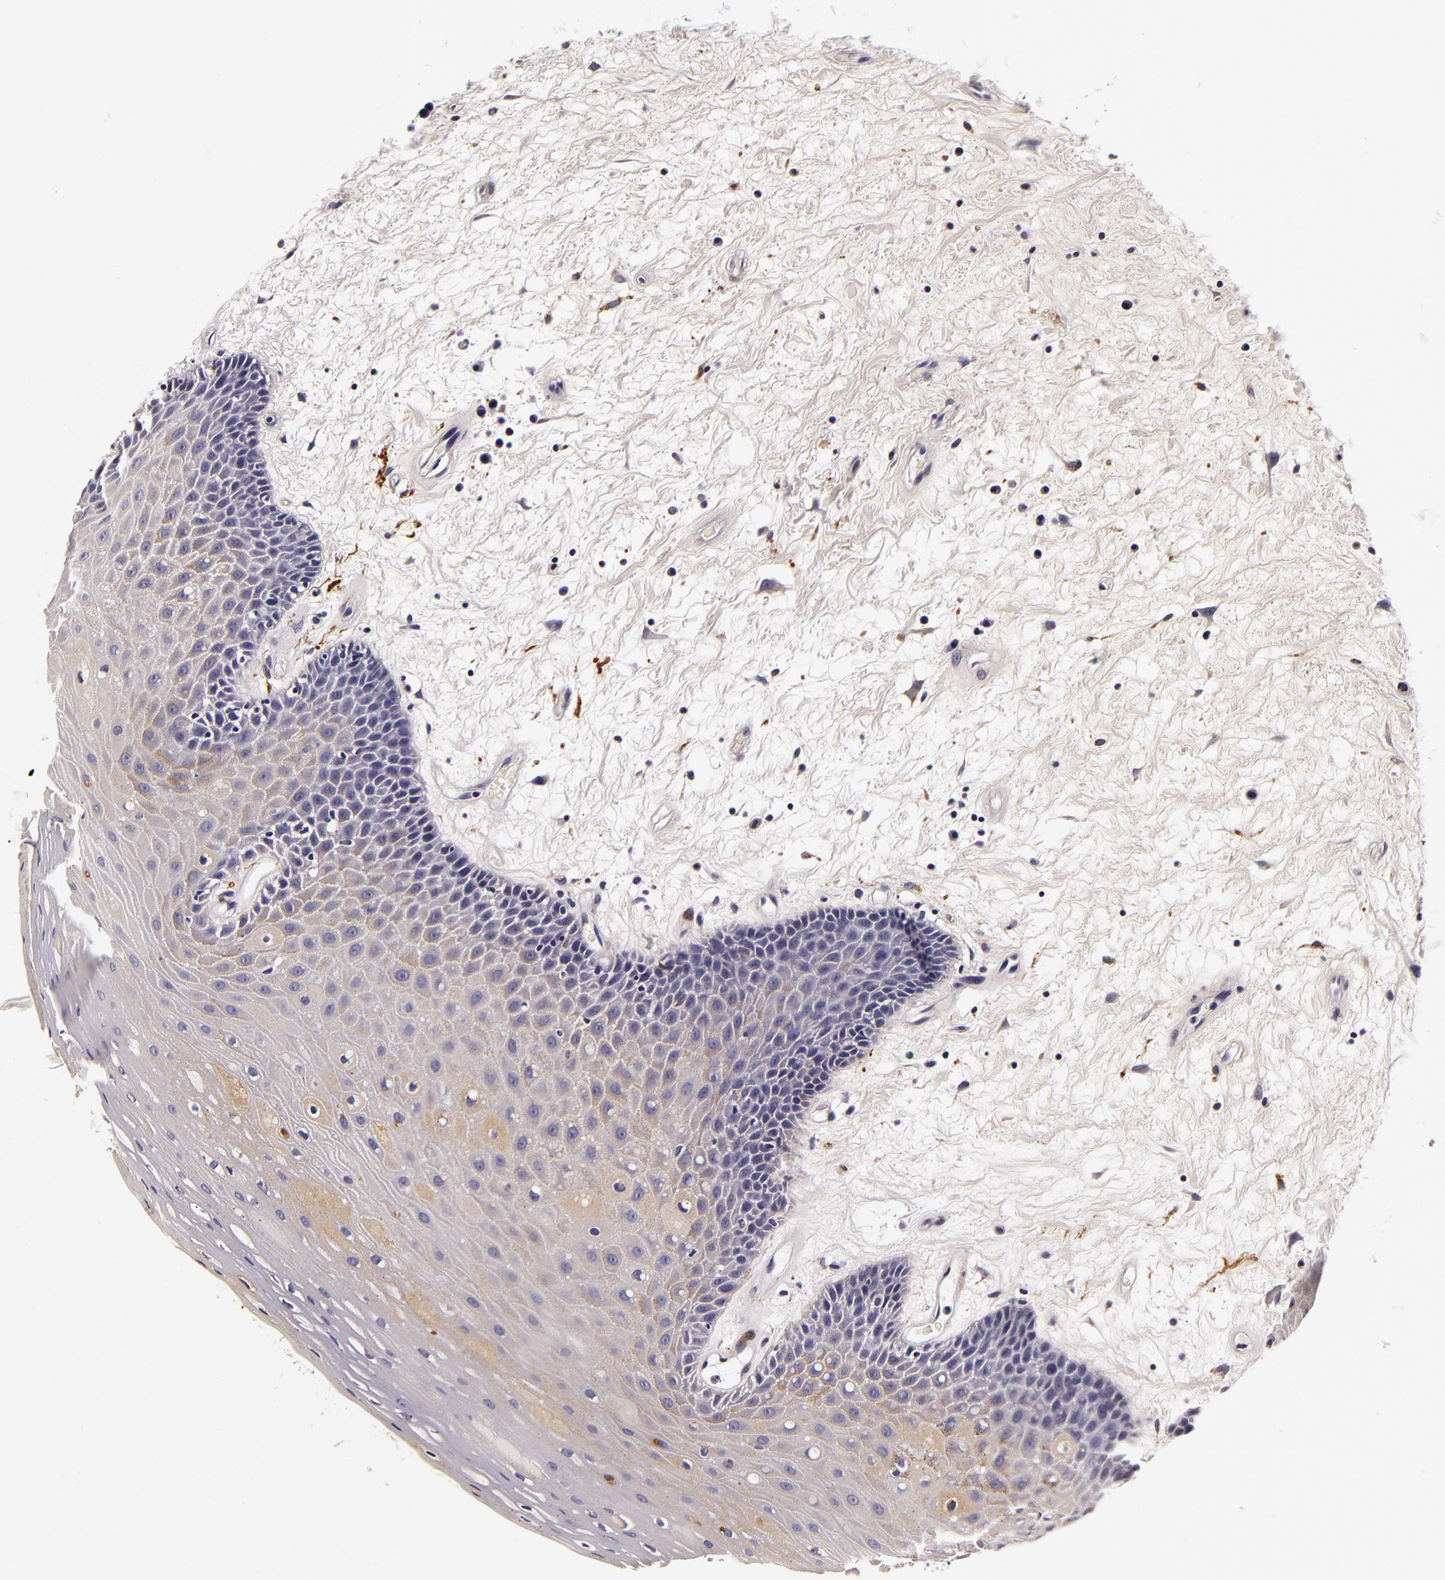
{"staining": {"intensity": "negative", "quantity": "none", "location": "none"}, "tissue": "oral mucosa", "cell_type": "Squamous epithelial cells", "image_type": "normal", "snomed": [{"axis": "morphology", "description": "Normal tissue, NOS"}, {"axis": "topography", "description": "Oral tissue"}], "caption": "Unremarkable oral mucosa was stained to show a protein in brown. There is no significant expression in squamous epithelial cells. Brightfield microscopy of immunohistochemistry stained with DAB (brown) and hematoxylin (blue), captured at high magnification.", "gene": "LGALS3BP", "patient": {"sex": "female", "age": 79}}